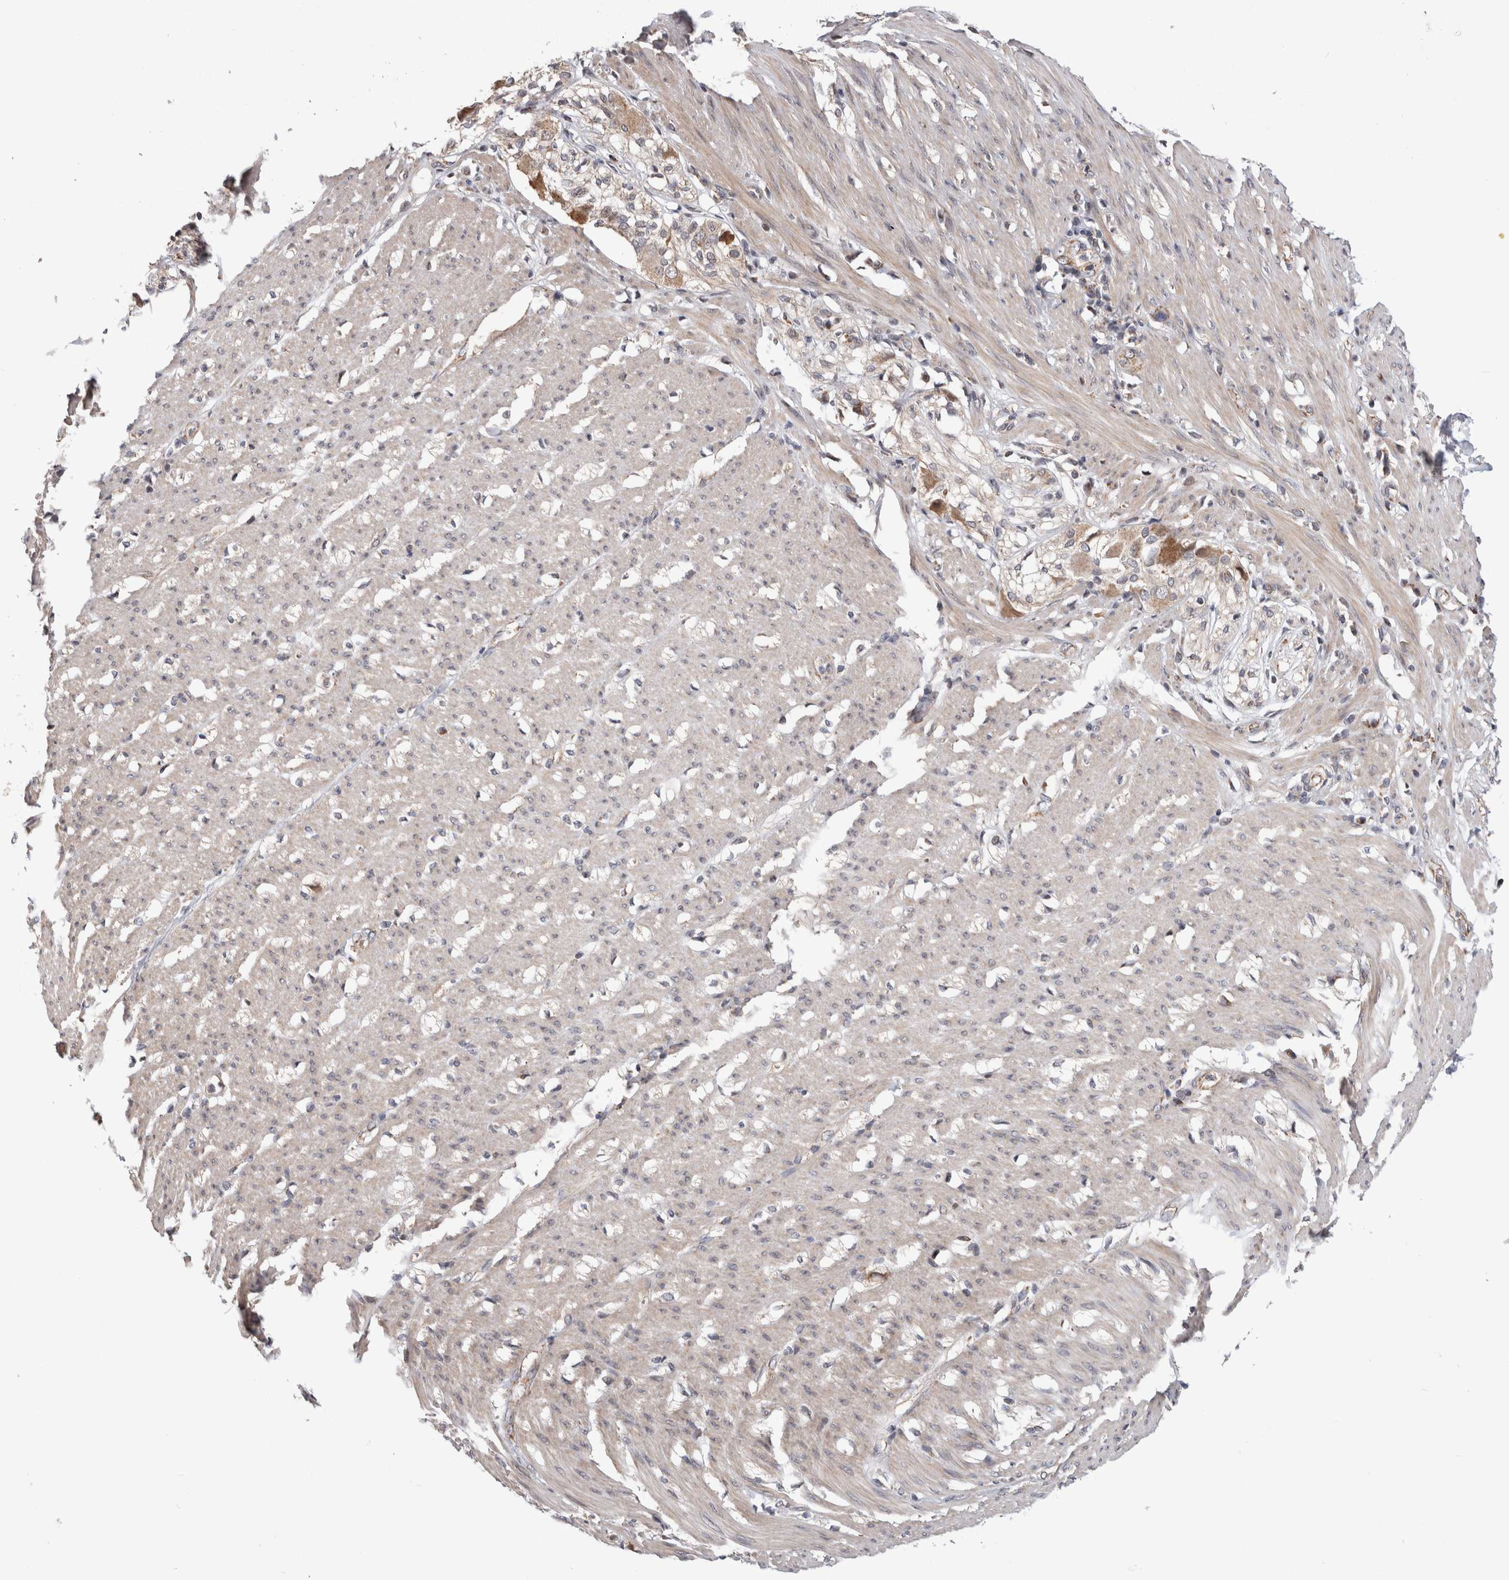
{"staining": {"intensity": "weak", "quantity": ">75%", "location": "cytoplasmic/membranous"}, "tissue": "smooth muscle", "cell_type": "Smooth muscle cells", "image_type": "normal", "snomed": [{"axis": "morphology", "description": "Normal tissue, NOS"}, {"axis": "morphology", "description": "Adenocarcinoma, NOS"}, {"axis": "topography", "description": "Colon"}, {"axis": "topography", "description": "Peripheral nerve tissue"}], "caption": "High-magnification brightfield microscopy of benign smooth muscle stained with DAB (brown) and counterstained with hematoxylin (blue). smooth muscle cells exhibit weak cytoplasmic/membranous expression is present in approximately>75% of cells.", "gene": "MRPL37", "patient": {"sex": "male", "age": 14}}